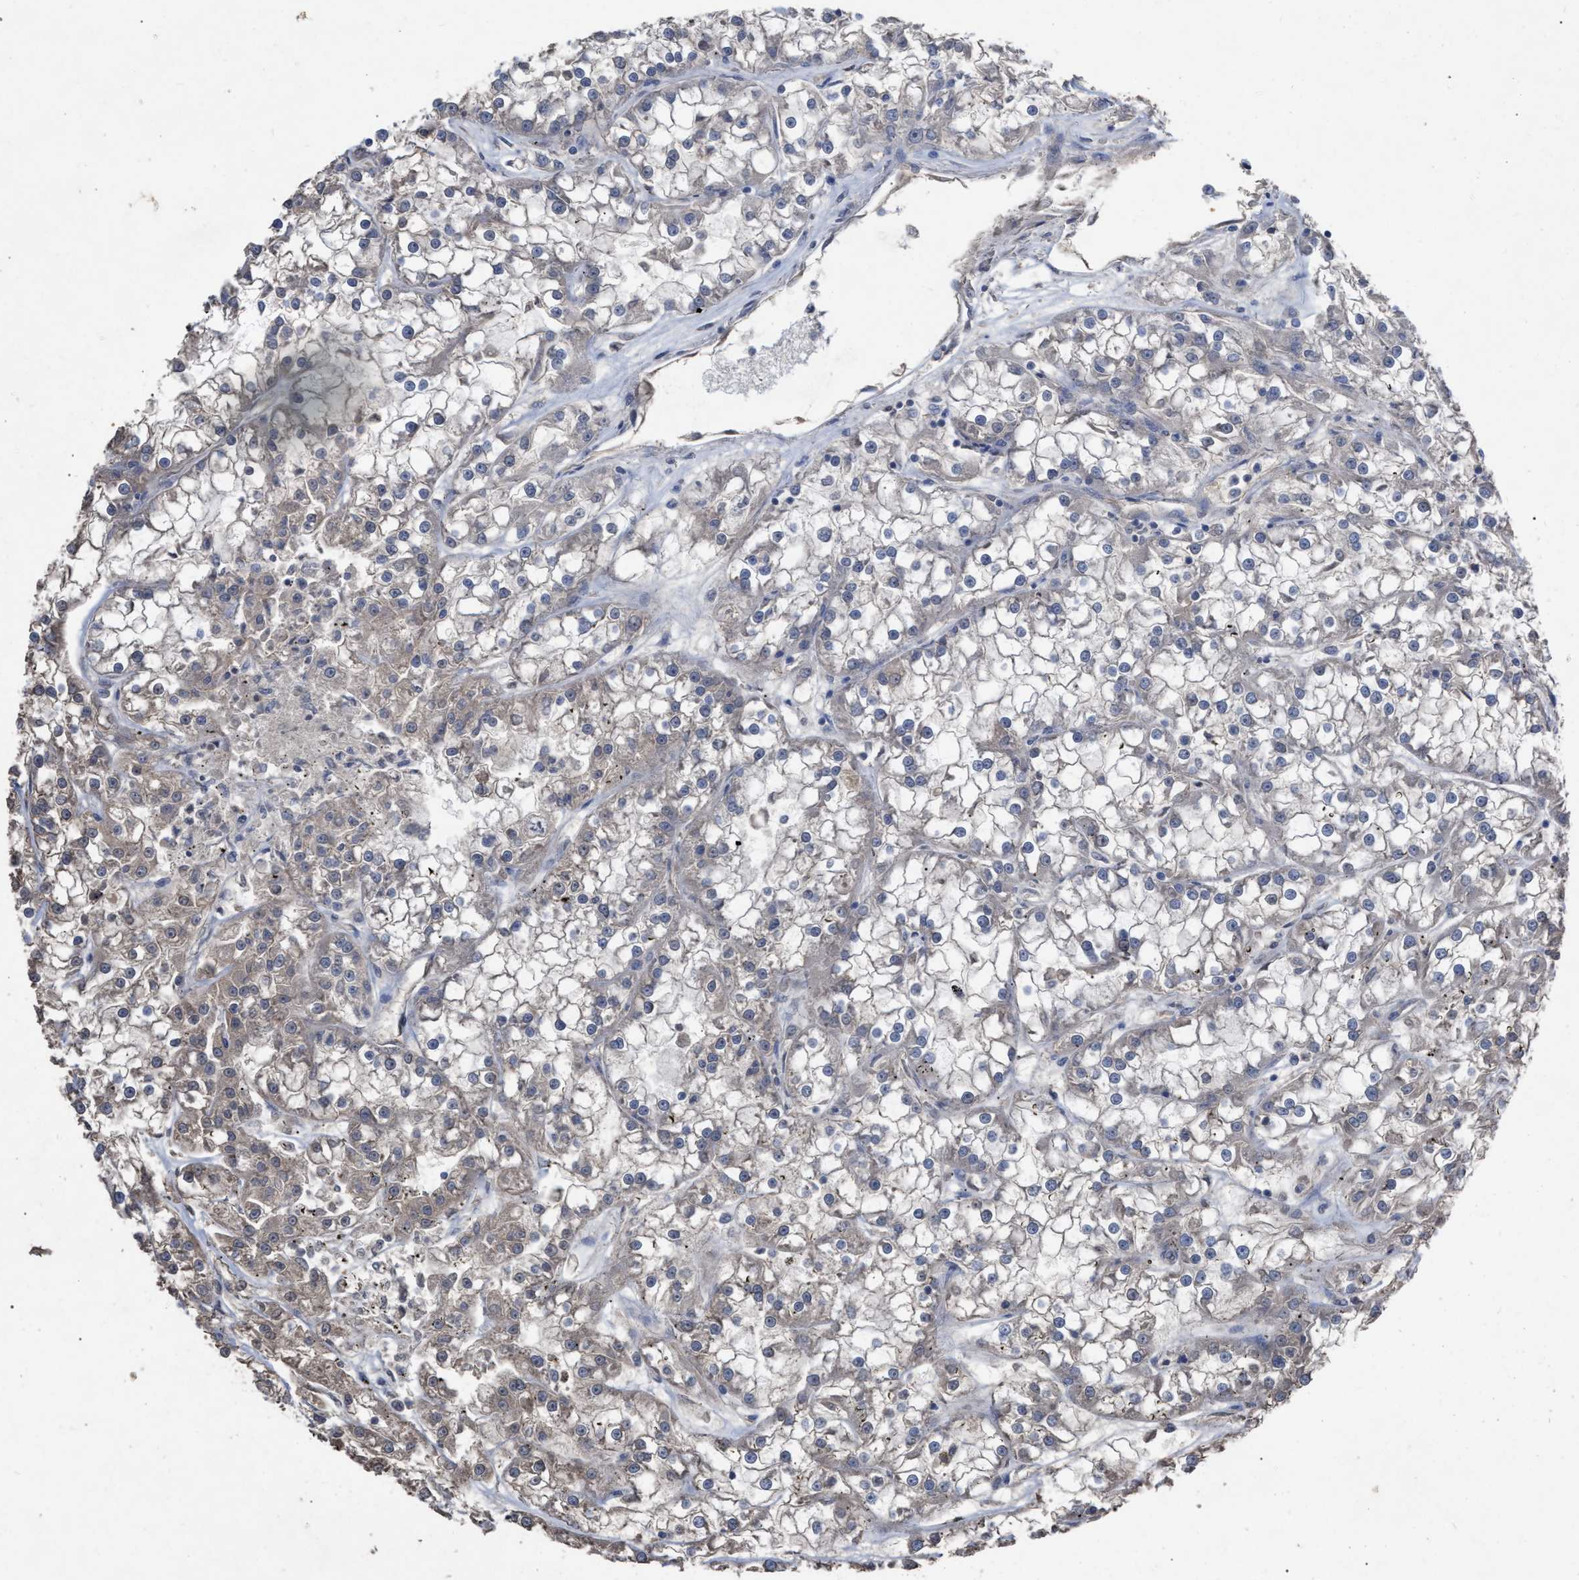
{"staining": {"intensity": "weak", "quantity": "<25%", "location": "cytoplasmic/membranous"}, "tissue": "renal cancer", "cell_type": "Tumor cells", "image_type": "cancer", "snomed": [{"axis": "morphology", "description": "Adenocarcinoma, NOS"}, {"axis": "topography", "description": "Kidney"}], "caption": "High magnification brightfield microscopy of renal cancer (adenocarcinoma) stained with DAB (3,3'-diaminobenzidine) (brown) and counterstained with hematoxylin (blue): tumor cells show no significant staining. (Stains: DAB (3,3'-diaminobenzidine) immunohistochemistry (IHC) with hematoxylin counter stain, Microscopy: brightfield microscopy at high magnification).", "gene": "BTN2A1", "patient": {"sex": "female", "age": 52}}